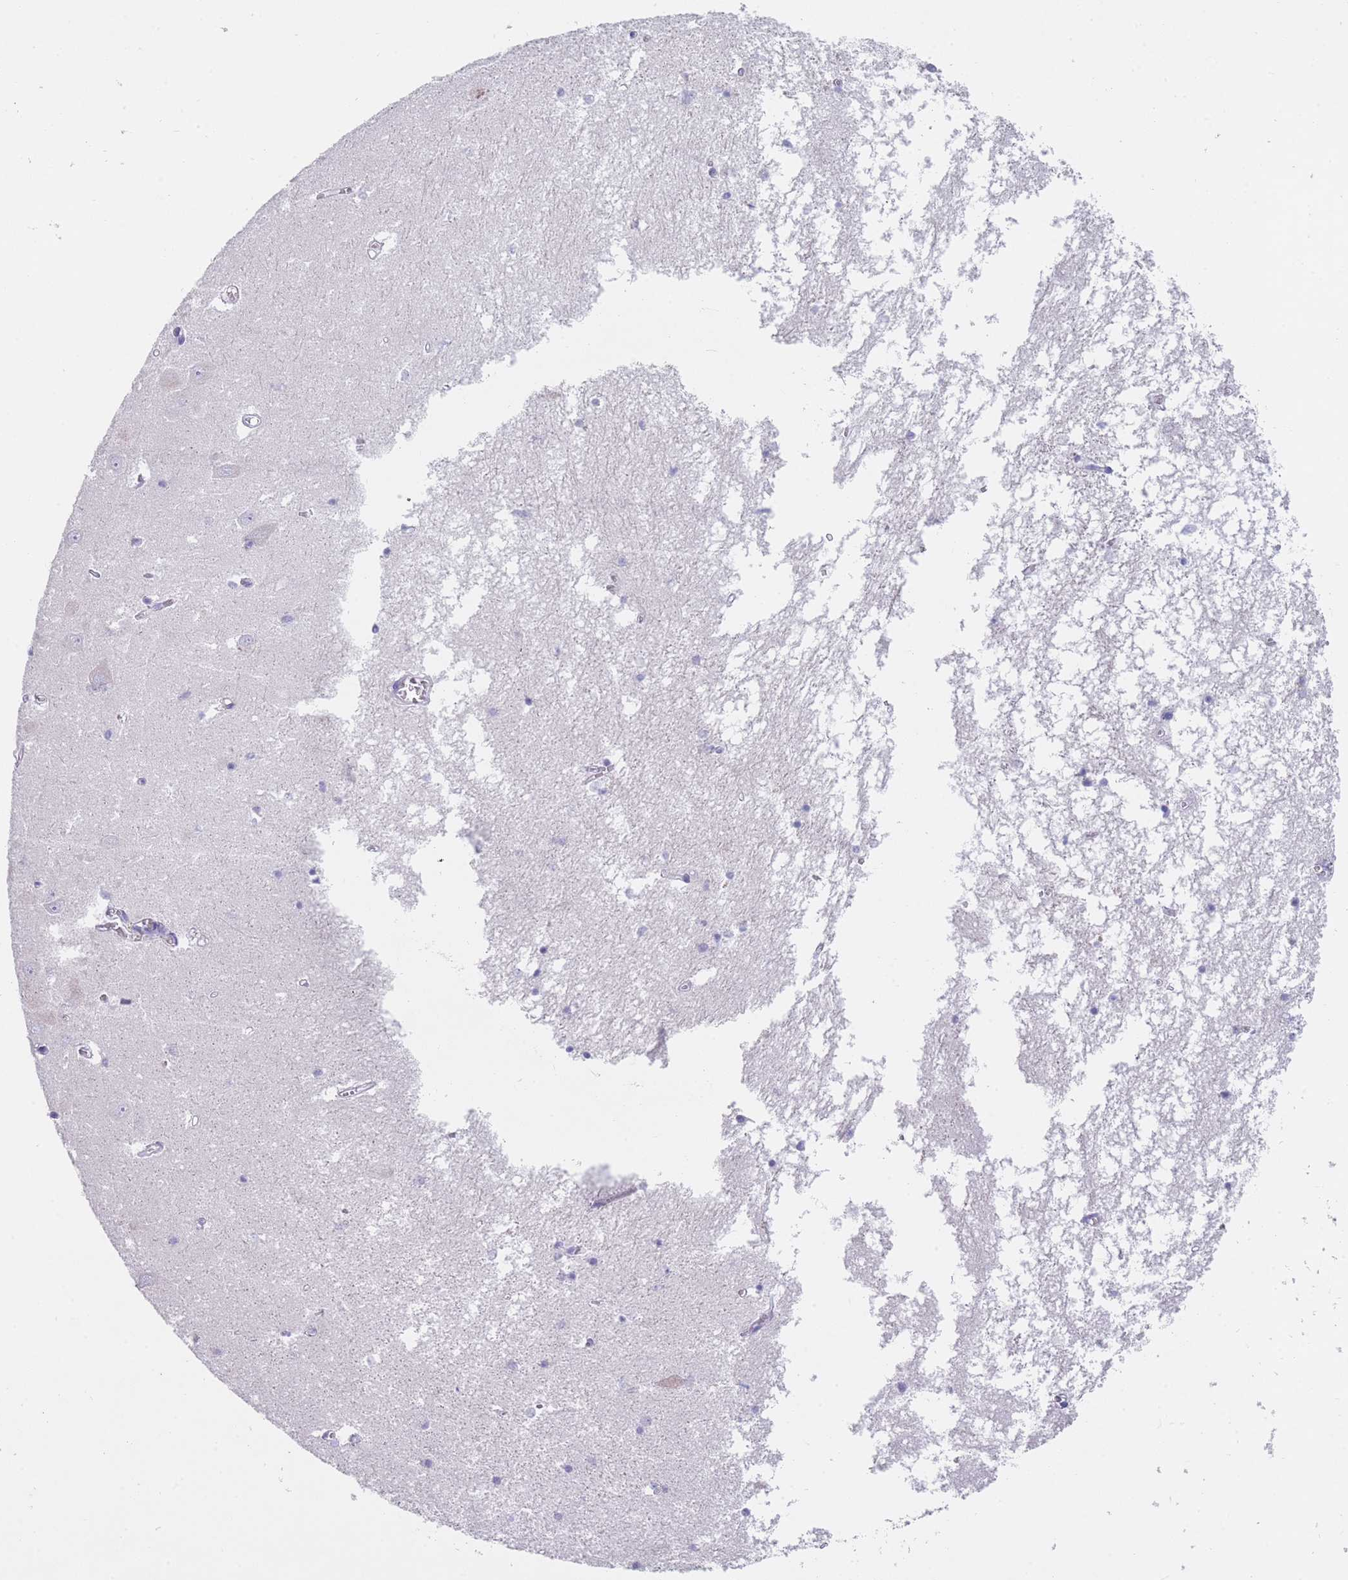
{"staining": {"intensity": "negative", "quantity": "none", "location": "none"}, "tissue": "hippocampus", "cell_type": "Glial cells", "image_type": "normal", "snomed": [{"axis": "morphology", "description": "Normal tissue, NOS"}, {"axis": "topography", "description": "Hippocampus"}], "caption": "An IHC micrograph of benign hippocampus is shown. There is no staining in glial cells of hippocampus.", "gene": "MRPS14", "patient": {"sex": "male", "age": 70}}